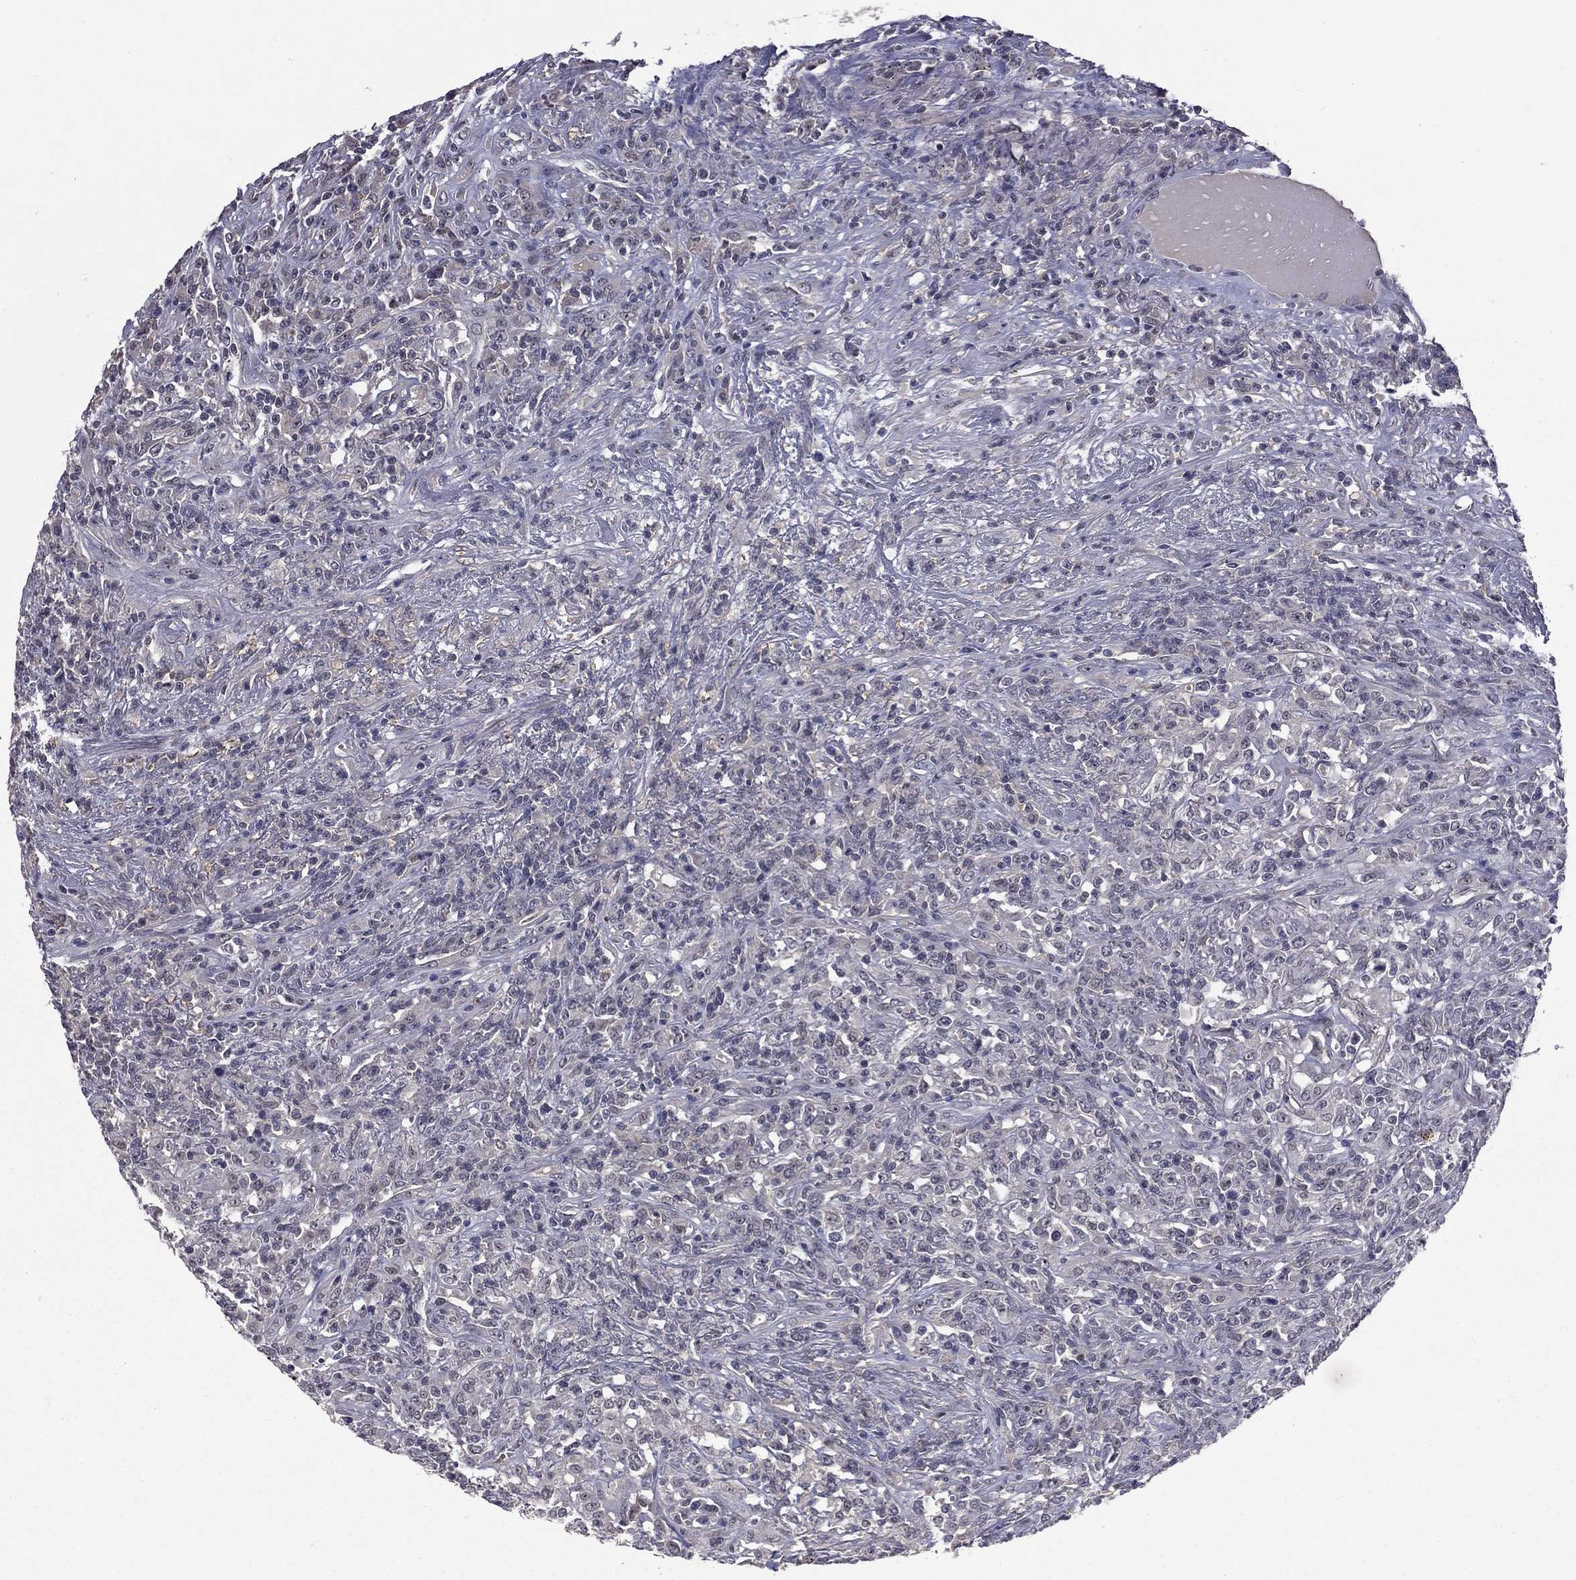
{"staining": {"intensity": "negative", "quantity": "none", "location": "none"}, "tissue": "lymphoma", "cell_type": "Tumor cells", "image_type": "cancer", "snomed": [{"axis": "morphology", "description": "Malignant lymphoma, non-Hodgkin's type, High grade"}, {"axis": "topography", "description": "Lung"}], "caption": "The image displays no significant expression in tumor cells of lymphoma. (Brightfield microscopy of DAB (3,3'-diaminobenzidine) IHC at high magnification).", "gene": "DSG4", "patient": {"sex": "male", "age": 79}}